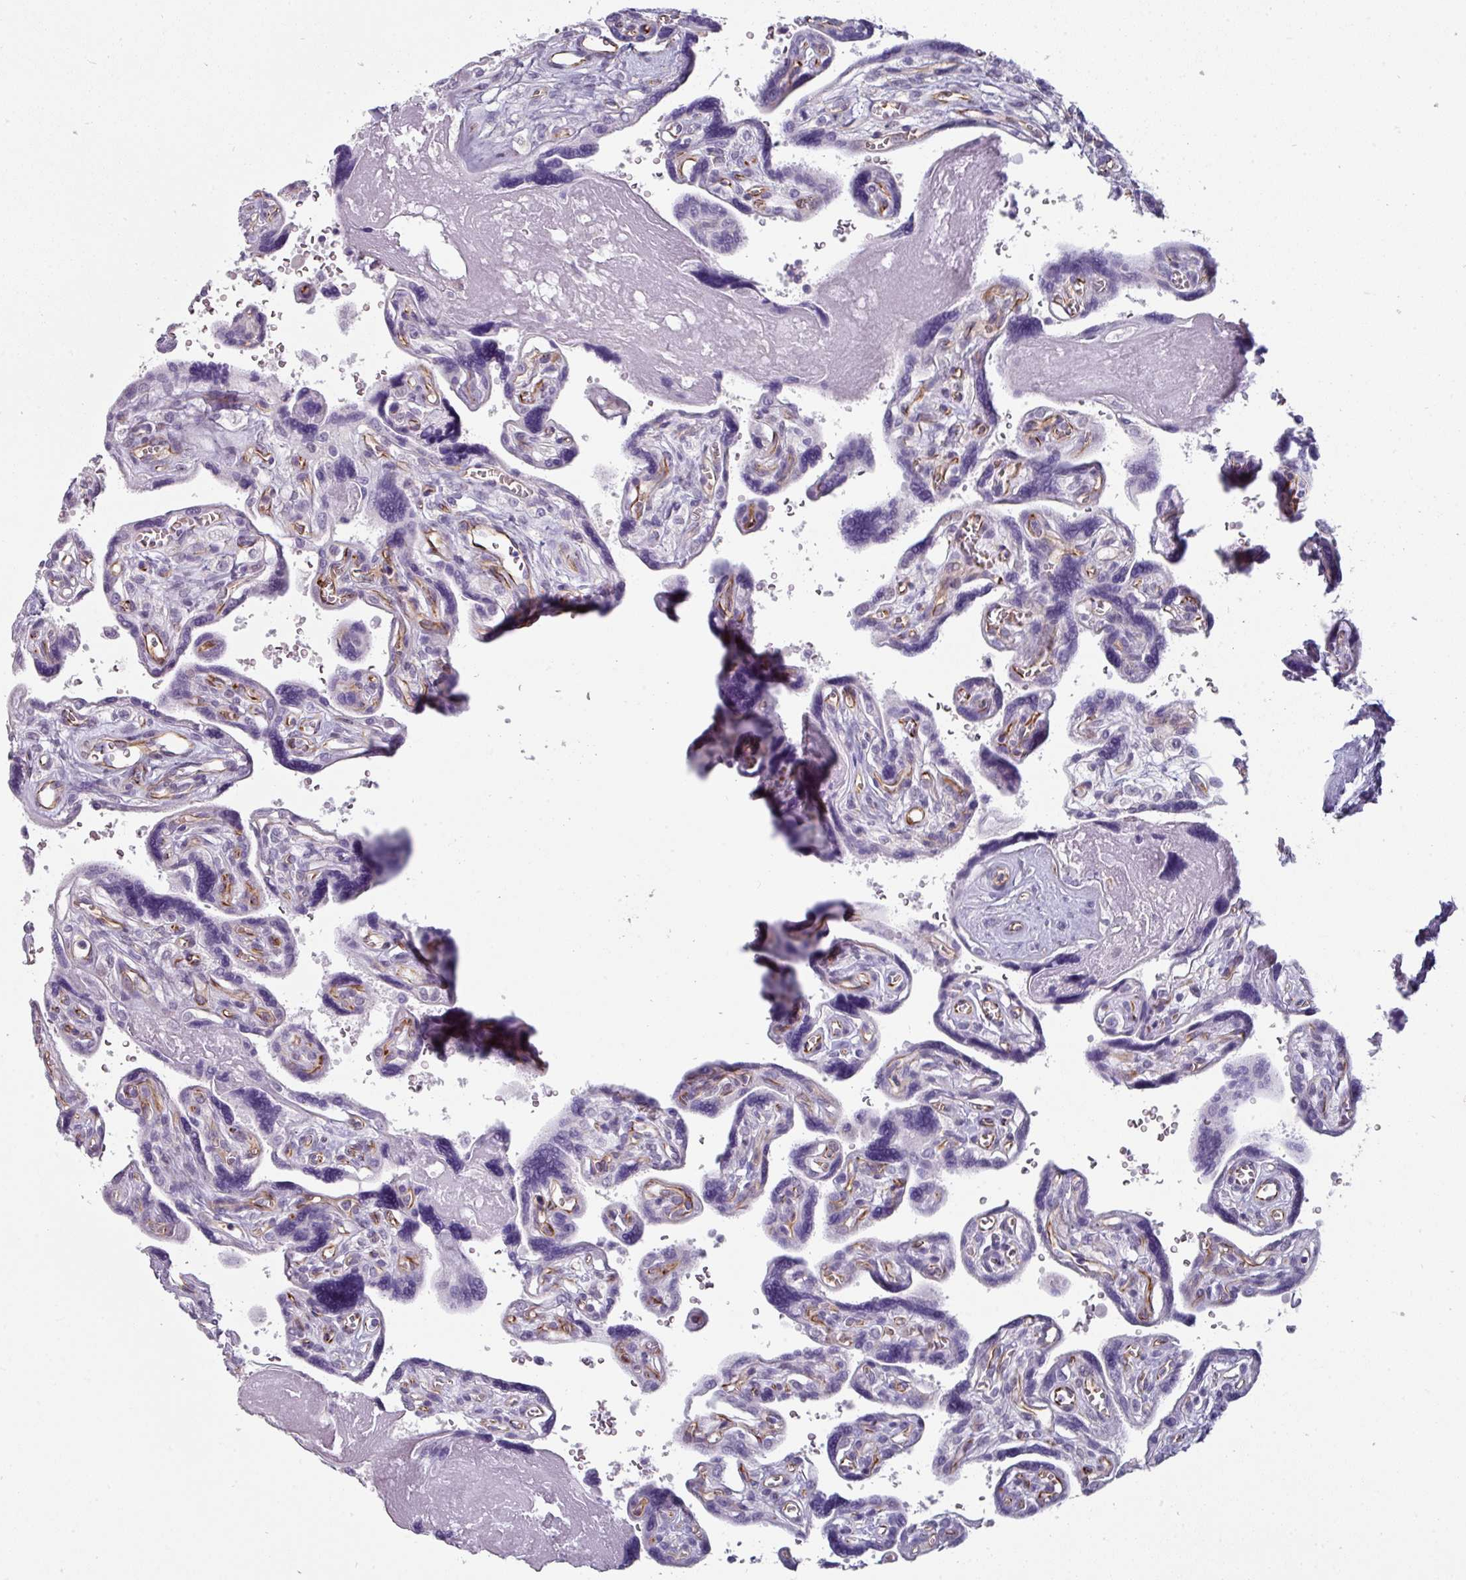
{"staining": {"intensity": "negative", "quantity": "none", "location": "none"}, "tissue": "placenta", "cell_type": "Decidual cells", "image_type": "normal", "snomed": [{"axis": "morphology", "description": "Normal tissue, NOS"}, {"axis": "topography", "description": "Placenta"}], "caption": "This image is of normal placenta stained with immunohistochemistry to label a protein in brown with the nuclei are counter-stained blue. There is no expression in decidual cells.", "gene": "EYA3", "patient": {"sex": "female", "age": 39}}